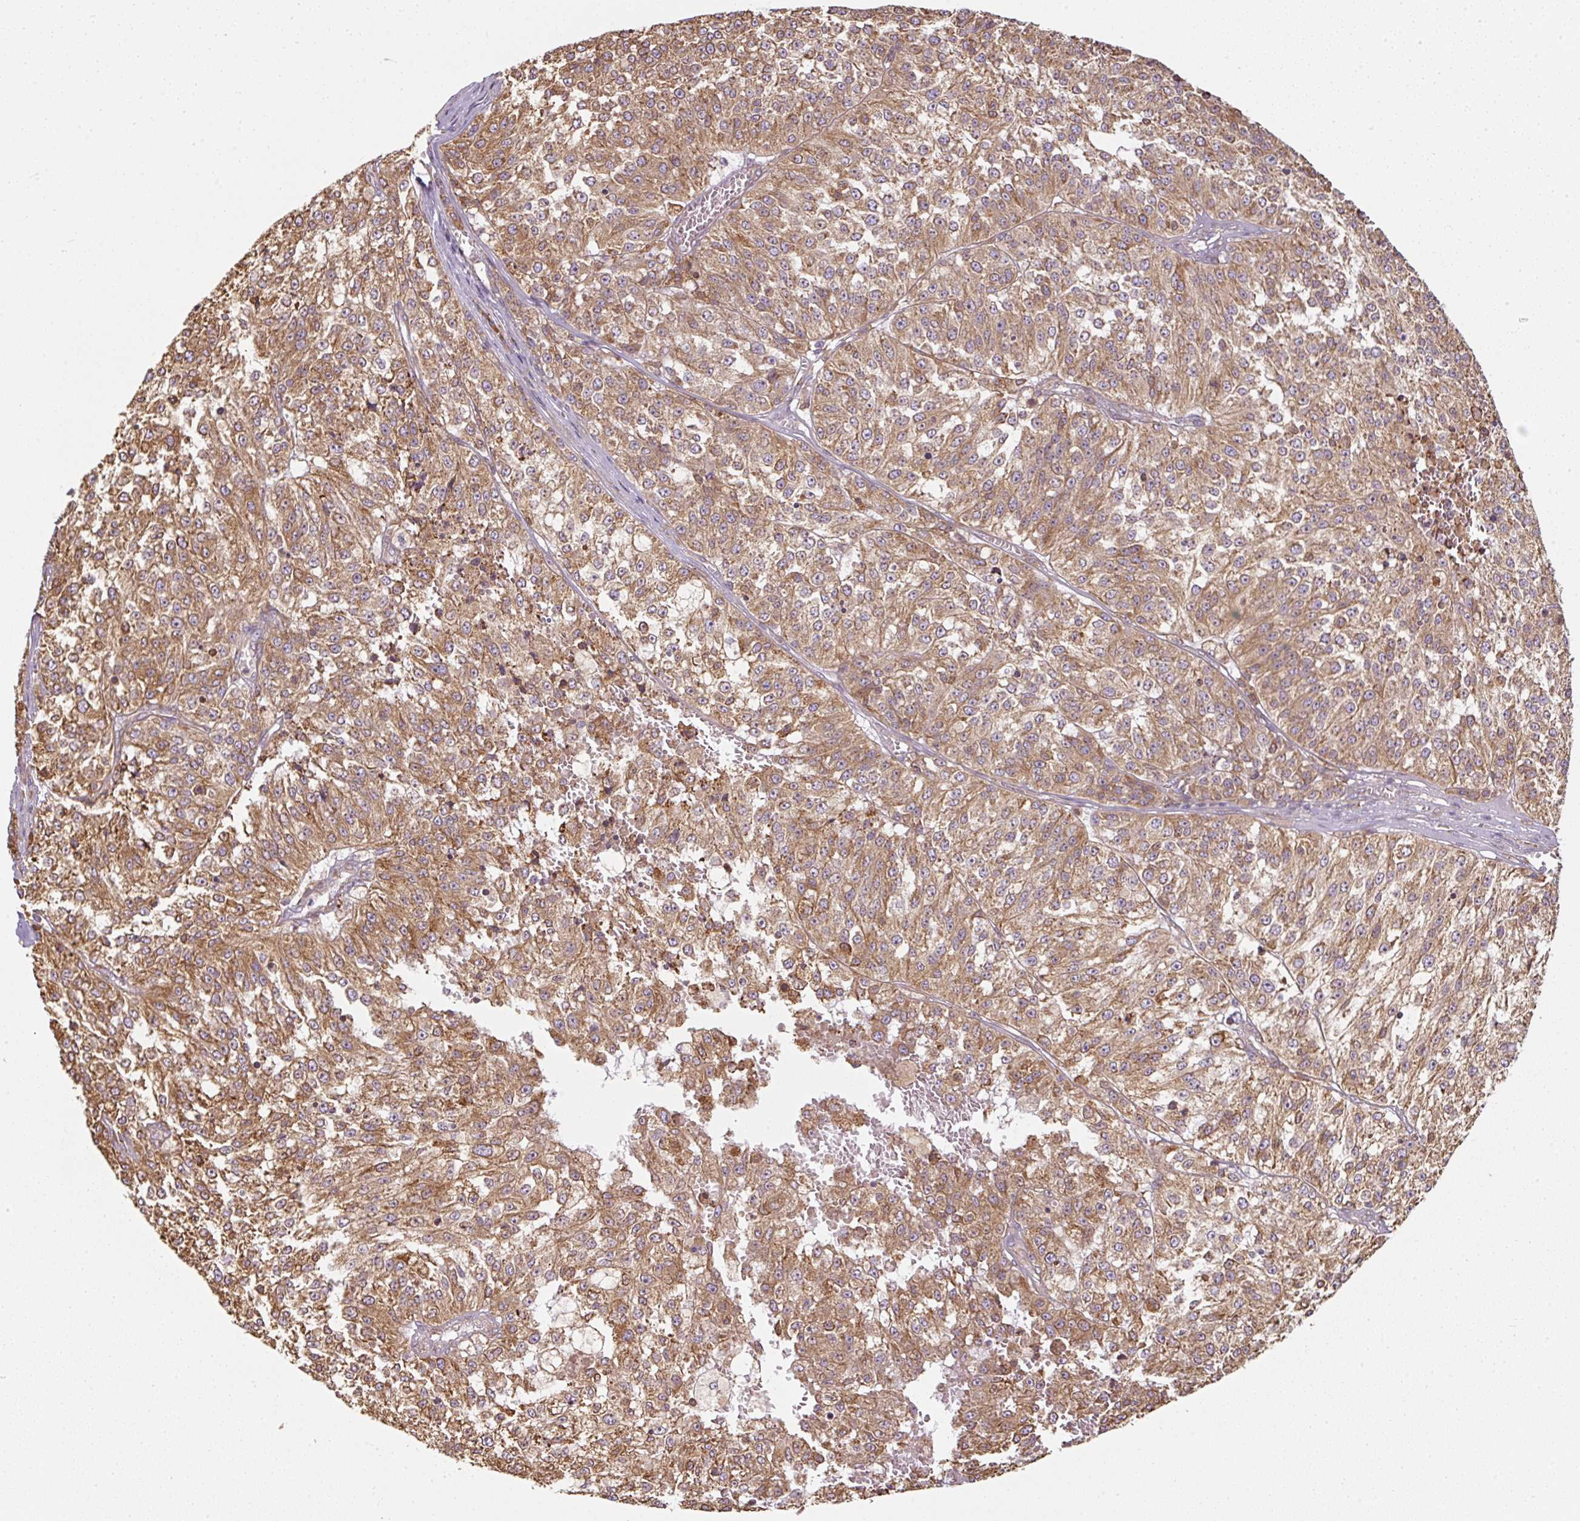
{"staining": {"intensity": "moderate", "quantity": ">75%", "location": "cytoplasmic/membranous"}, "tissue": "melanoma", "cell_type": "Tumor cells", "image_type": "cancer", "snomed": [{"axis": "morphology", "description": "Malignant melanoma, NOS"}, {"axis": "topography", "description": "Skin"}], "caption": "This micrograph exhibits melanoma stained with IHC to label a protein in brown. The cytoplasmic/membranous of tumor cells show moderate positivity for the protein. Nuclei are counter-stained blue.", "gene": "PRKCSH", "patient": {"sex": "female", "age": 64}}